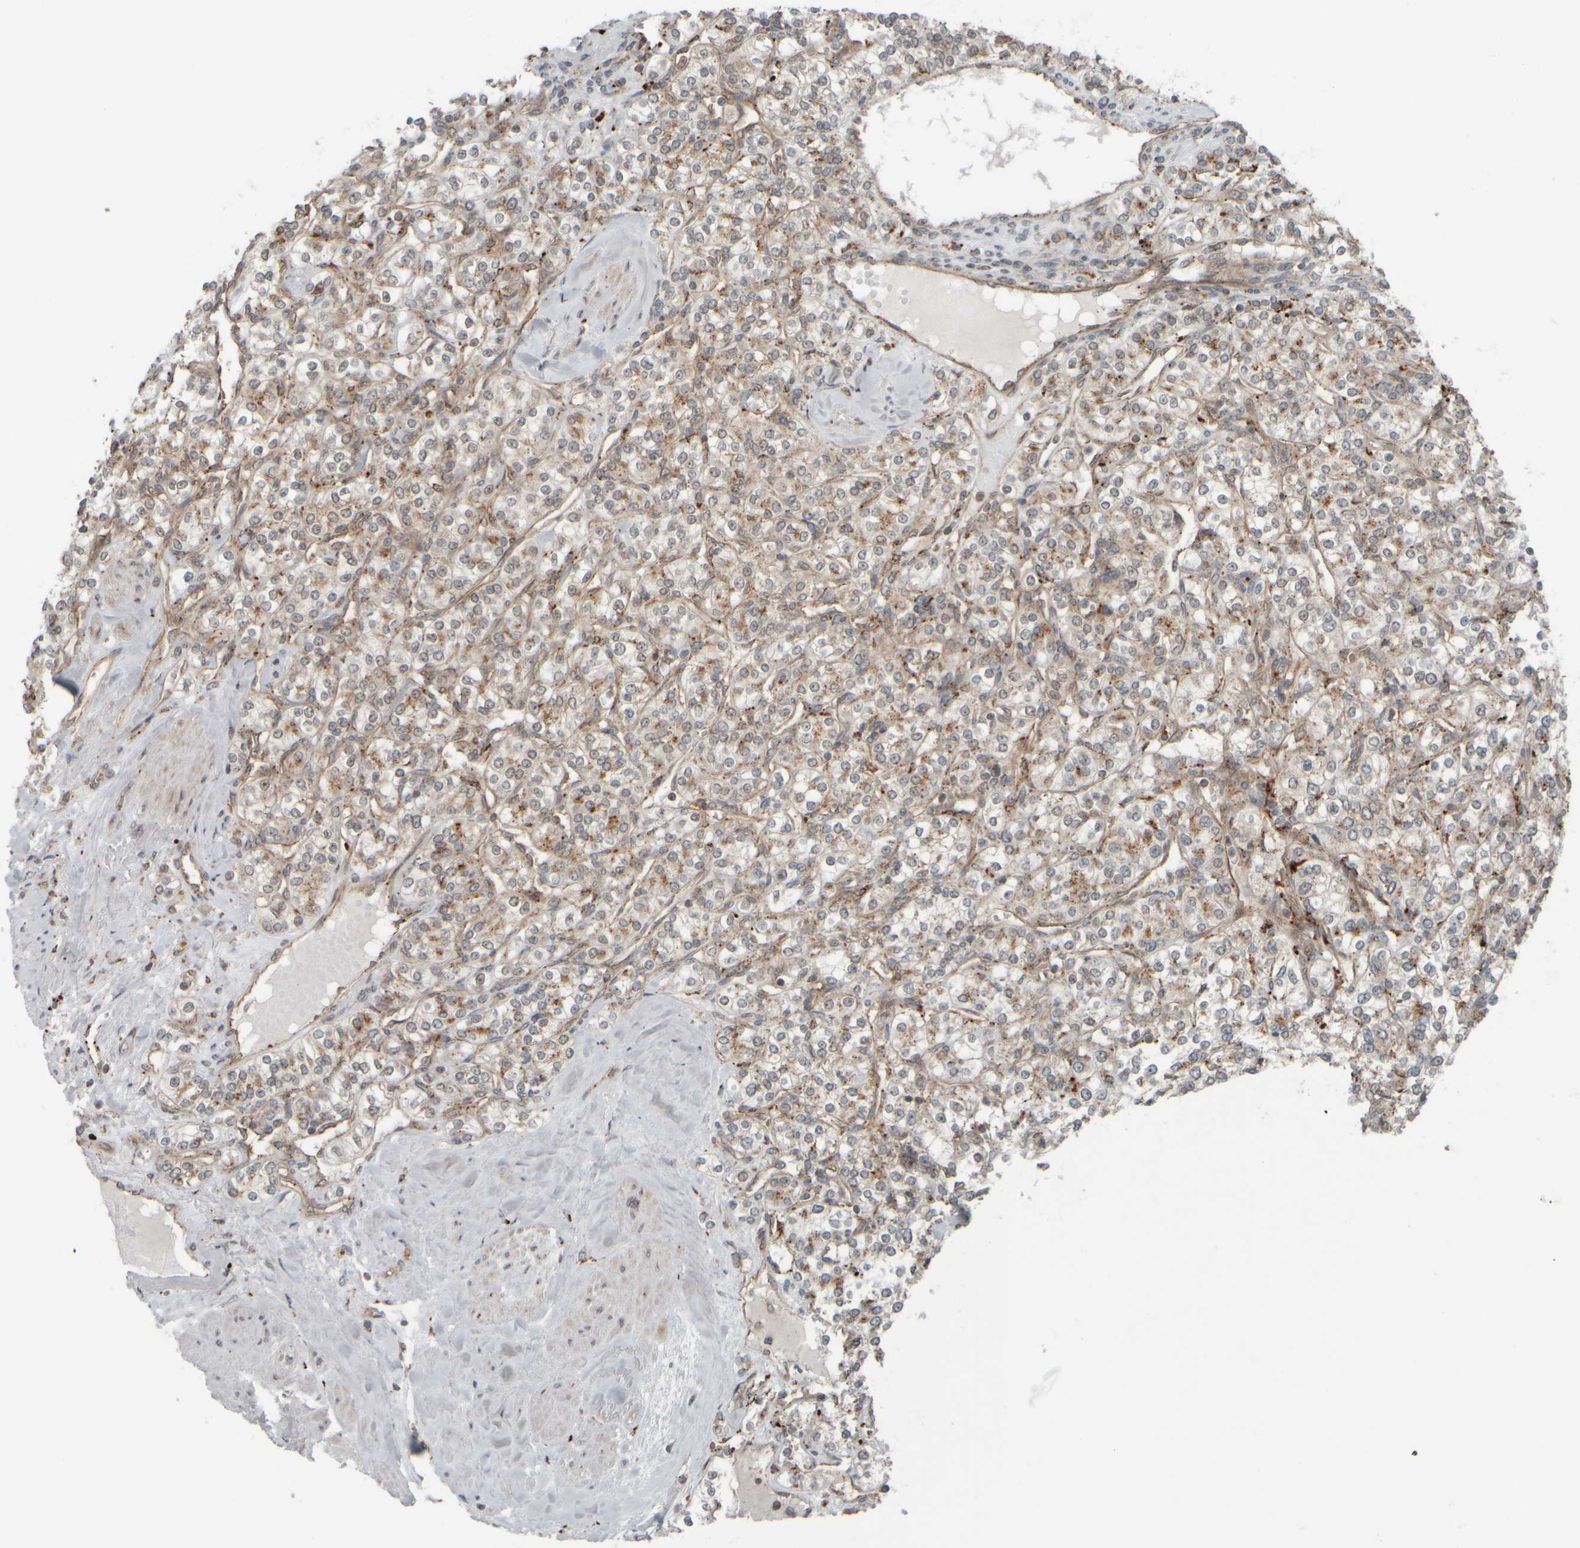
{"staining": {"intensity": "weak", "quantity": ">75%", "location": "cytoplasmic/membranous"}, "tissue": "renal cancer", "cell_type": "Tumor cells", "image_type": "cancer", "snomed": [{"axis": "morphology", "description": "Adenocarcinoma, NOS"}, {"axis": "topography", "description": "Kidney"}], "caption": "High-power microscopy captured an immunohistochemistry (IHC) image of renal adenocarcinoma, revealing weak cytoplasmic/membranous expression in about >75% of tumor cells.", "gene": "GIGYF1", "patient": {"sex": "male", "age": 77}}